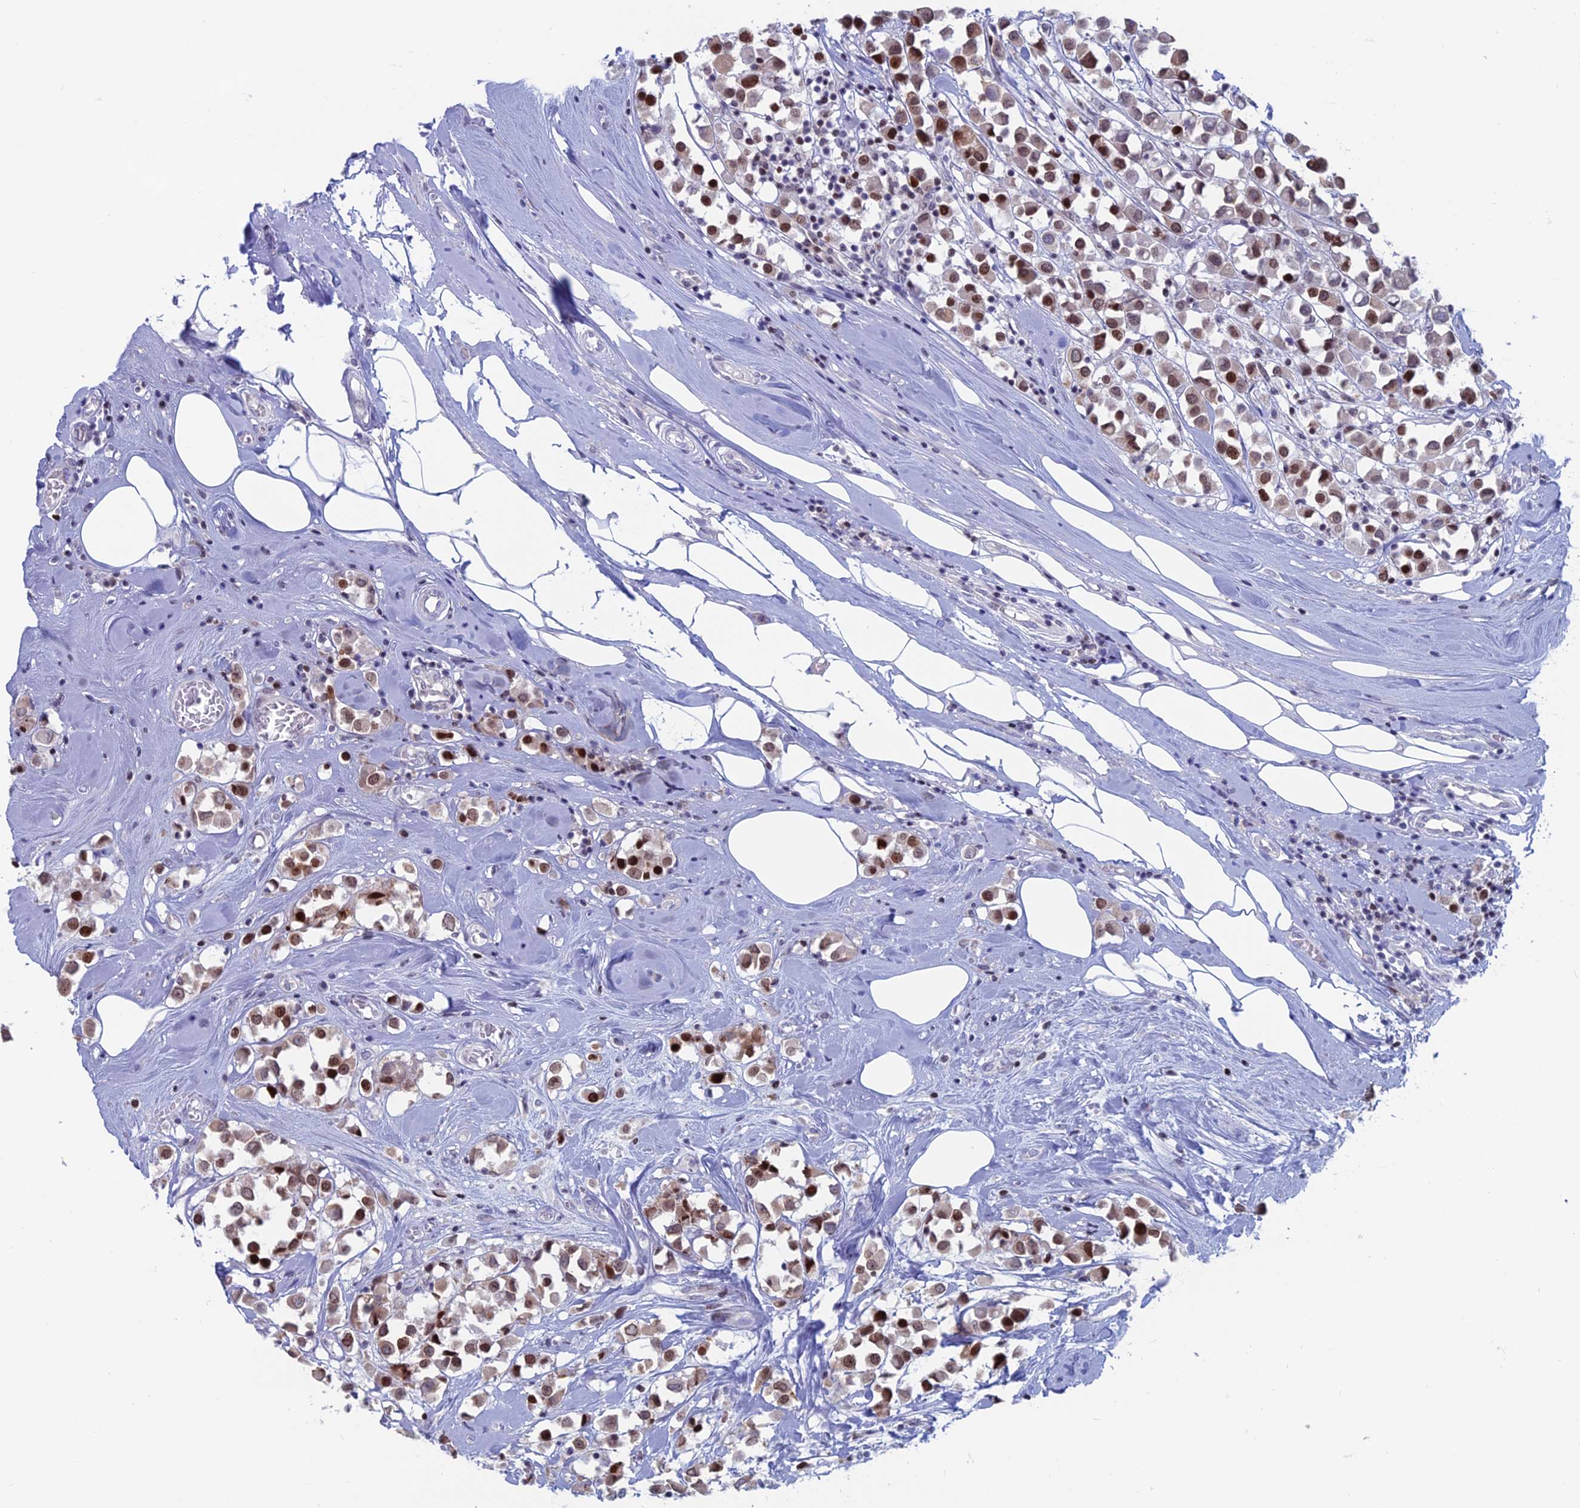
{"staining": {"intensity": "moderate", "quantity": "25%-75%", "location": "nuclear"}, "tissue": "breast cancer", "cell_type": "Tumor cells", "image_type": "cancer", "snomed": [{"axis": "morphology", "description": "Duct carcinoma"}, {"axis": "topography", "description": "Breast"}], "caption": "Protein positivity by immunohistochemistry exhibits moderate nuclear positivity in about 25%-75% of tumor cells in breast infiltrating ductal carcinoma.", "gene": "CERS6", "patient": {"sex": "female", "age": 61}}